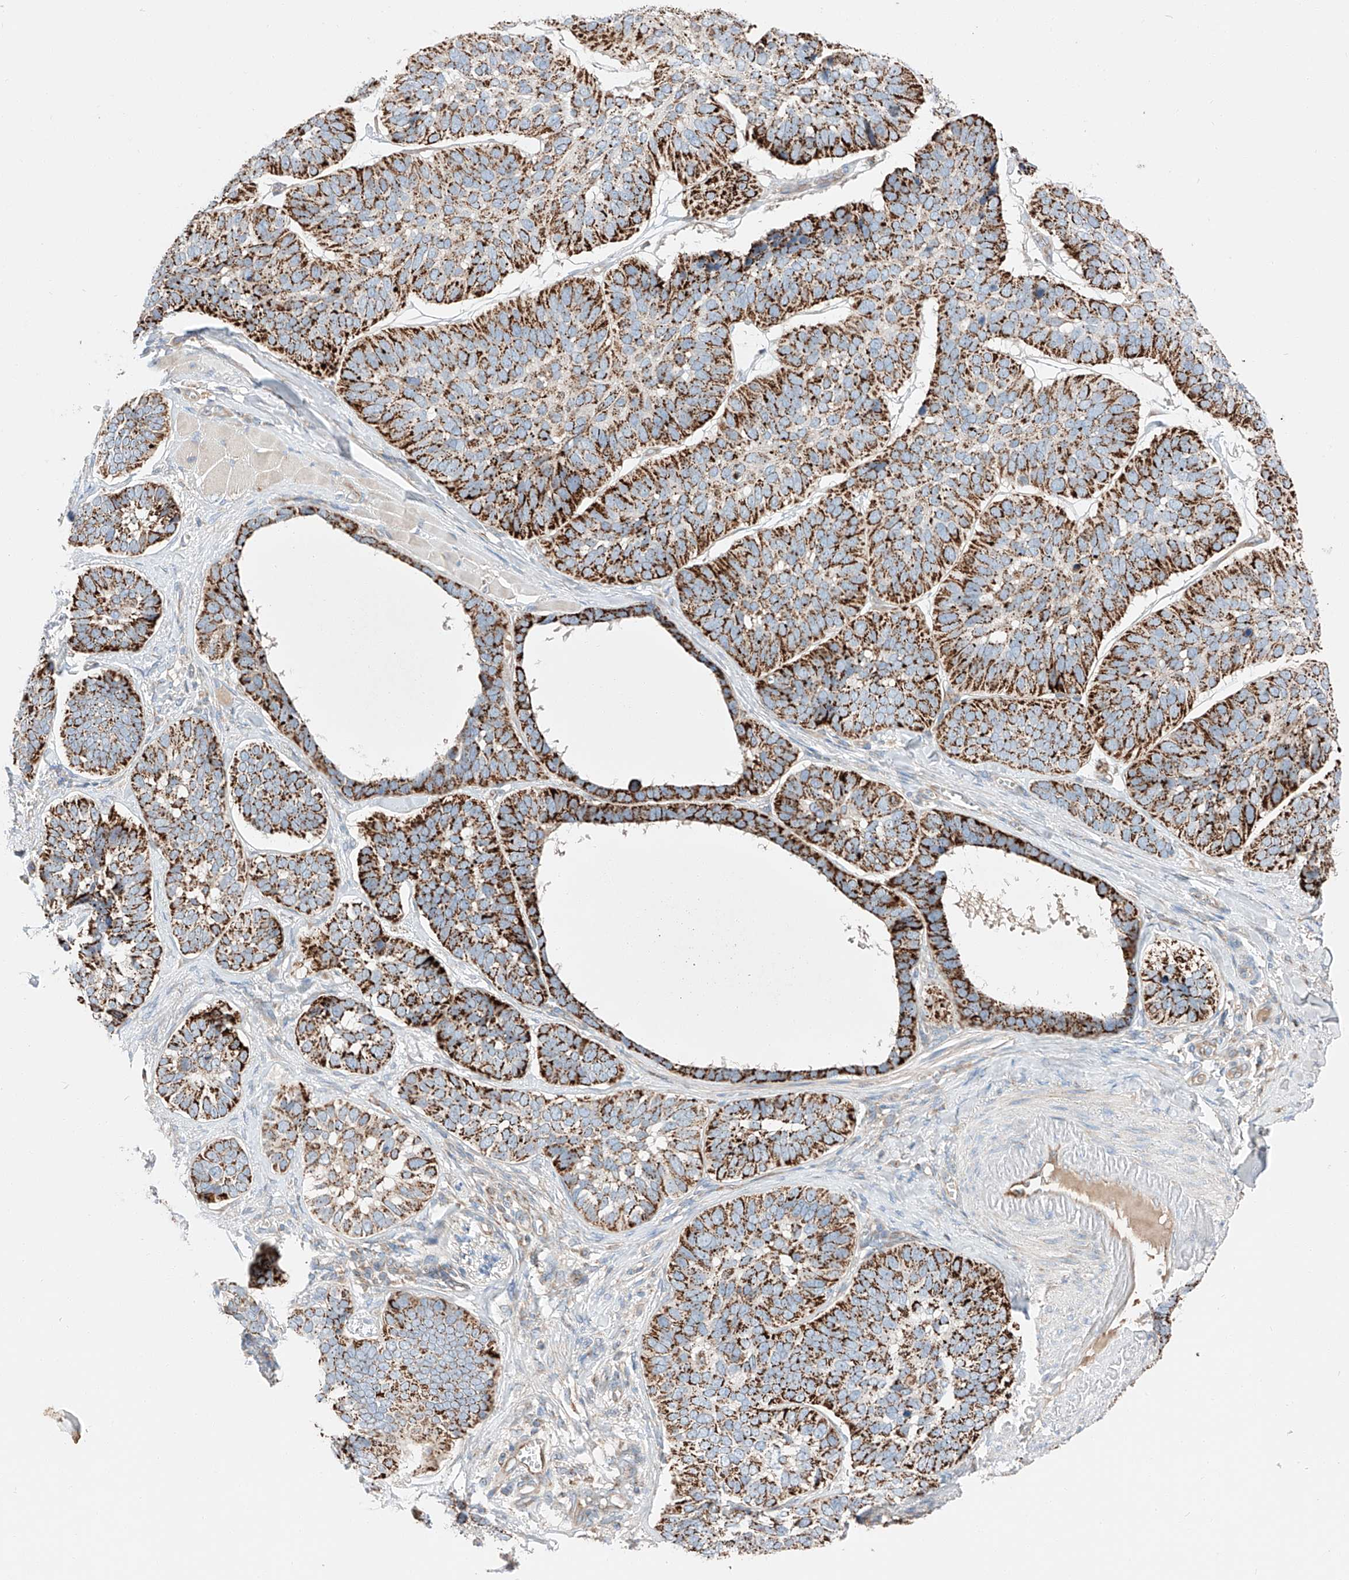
{"staining": {"intensity": "strong", "quantity": ">75%", "location": "cytoplasmic/membranous"}, "tissue": "skin cancer", "cell_type": "Tumor cells", "image_type": "cancer", "snomed": [{"axis": "morphology", "description": "Basal cell carcinoma"}, {"axis": "topography", "description": "Skin"}], "caption": "A micrograph of human basal cell carcinoma (skin) stained for a protein demonstrates strong cytoplasmic/membranous brown staining in tumor cells. (DAB = brown stain, brightfield microscopy at high magnification).", "gene": "RUSC1", "patient": {"sex": "male", "age": 62}}